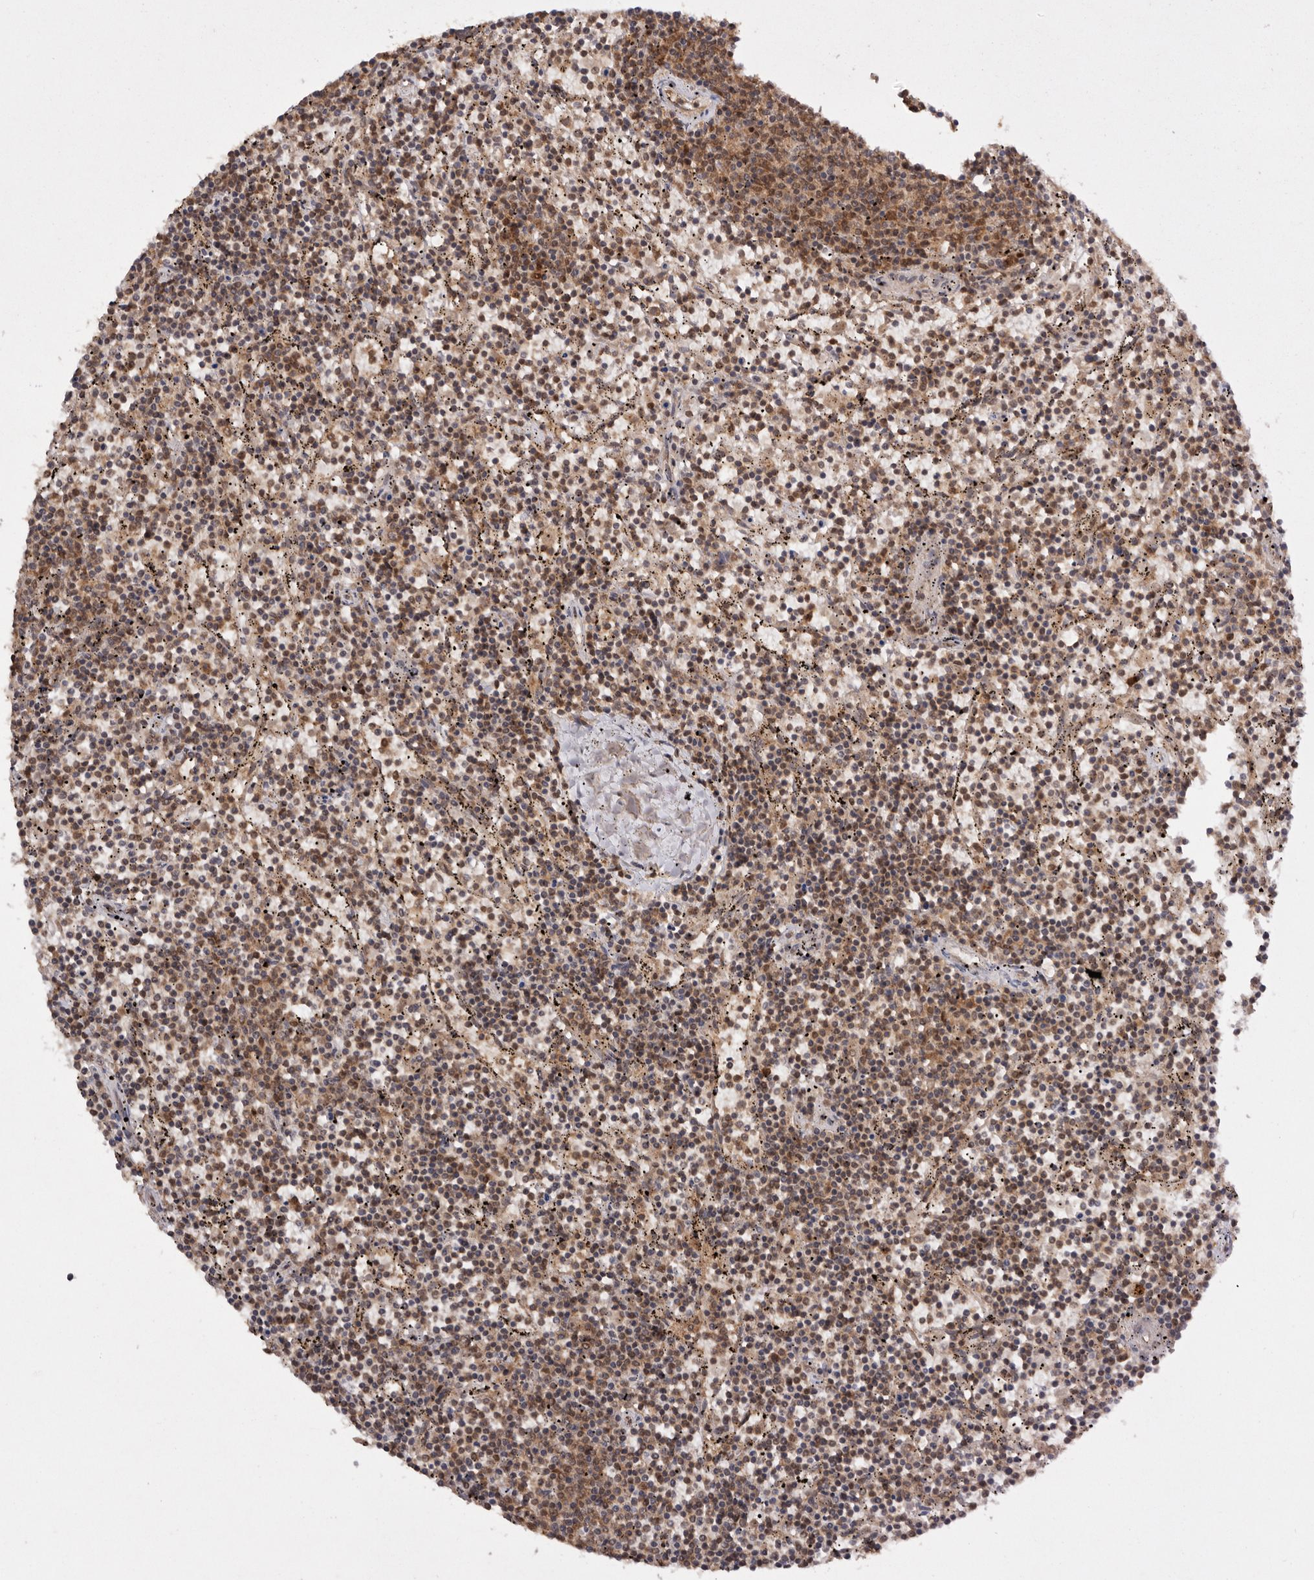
{"staining": {"intensity": "moderate", "quantity": ">75%", "location": "cytoplasmic/membranous"}, "tissue": "lymphoma", "cell_type": "Tumor cells", "image_type": "cancer", "snomed": [{"axis": "morphology", "description": "Malignant lymphoma, non-Hodgkin's type, Low grade"}, {"axis": "topography", "description": "Spleen"}], "caption": "The immunohistochemical stain labels moderate cytoplasmic/membranous positivity in tumor cells of malignant lymphoma, non-Hodgkin's type (low-grade) tissue. (Brightfield microscopy of DAB IHC at high magnification).", "gene": "TARS2", "patient": {"sex": "female", "age": 50}}